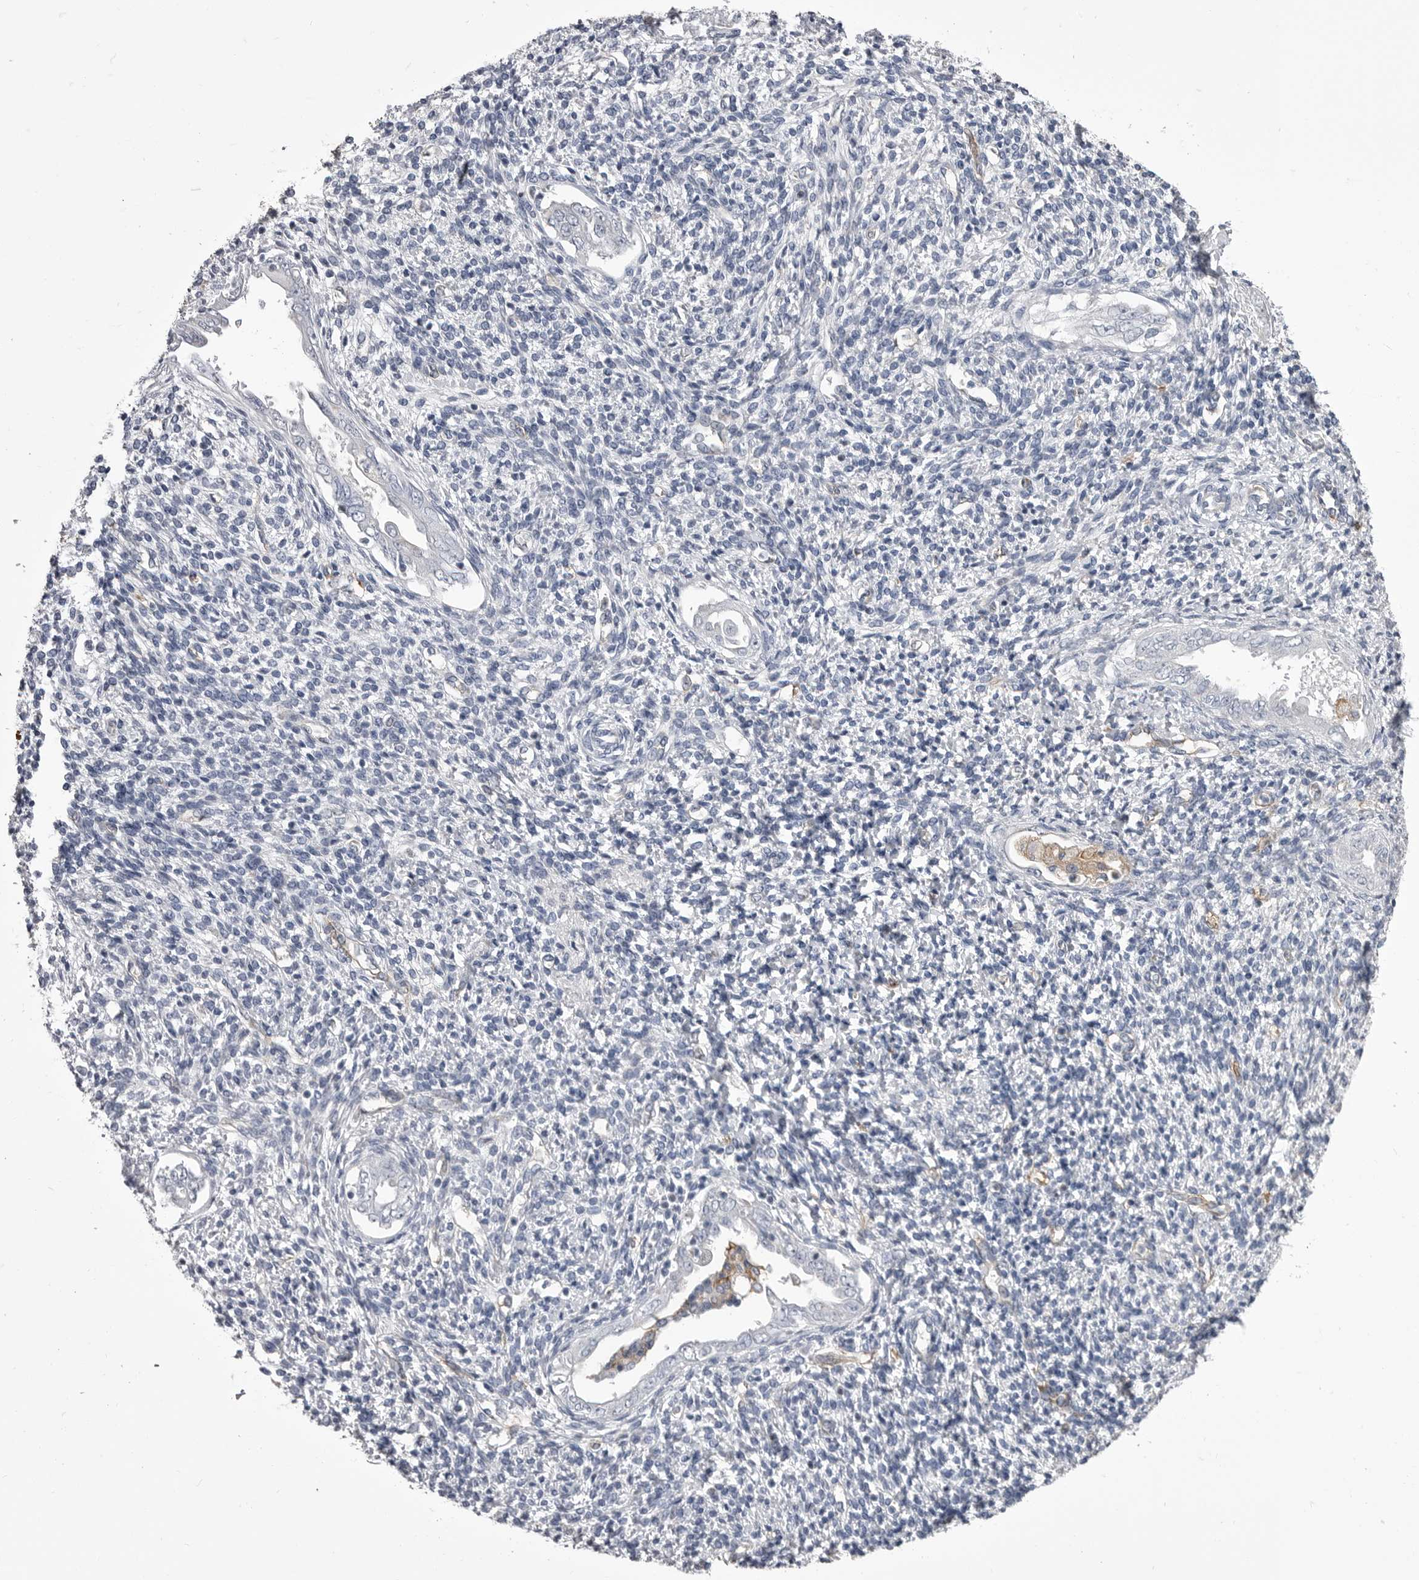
{"staining": {"intensity": "negative", "quantity": "none", "location": "none"}, "tissue": "endometrium", "cell_type": "Cells in endometrial stroma", "image_type": "normal", "snomed": [{"axis": "morphology", "description": "Normal tissue, NOS"}, {"axis": "topography", "description": "Endometrium"}], "caption": "Immunohistochemical staining of benign endometrium reveals no significant staining in cells in endometrial stroma.", "gene": "OPLAH", "patient": {"sex": "female", "age": 66}}